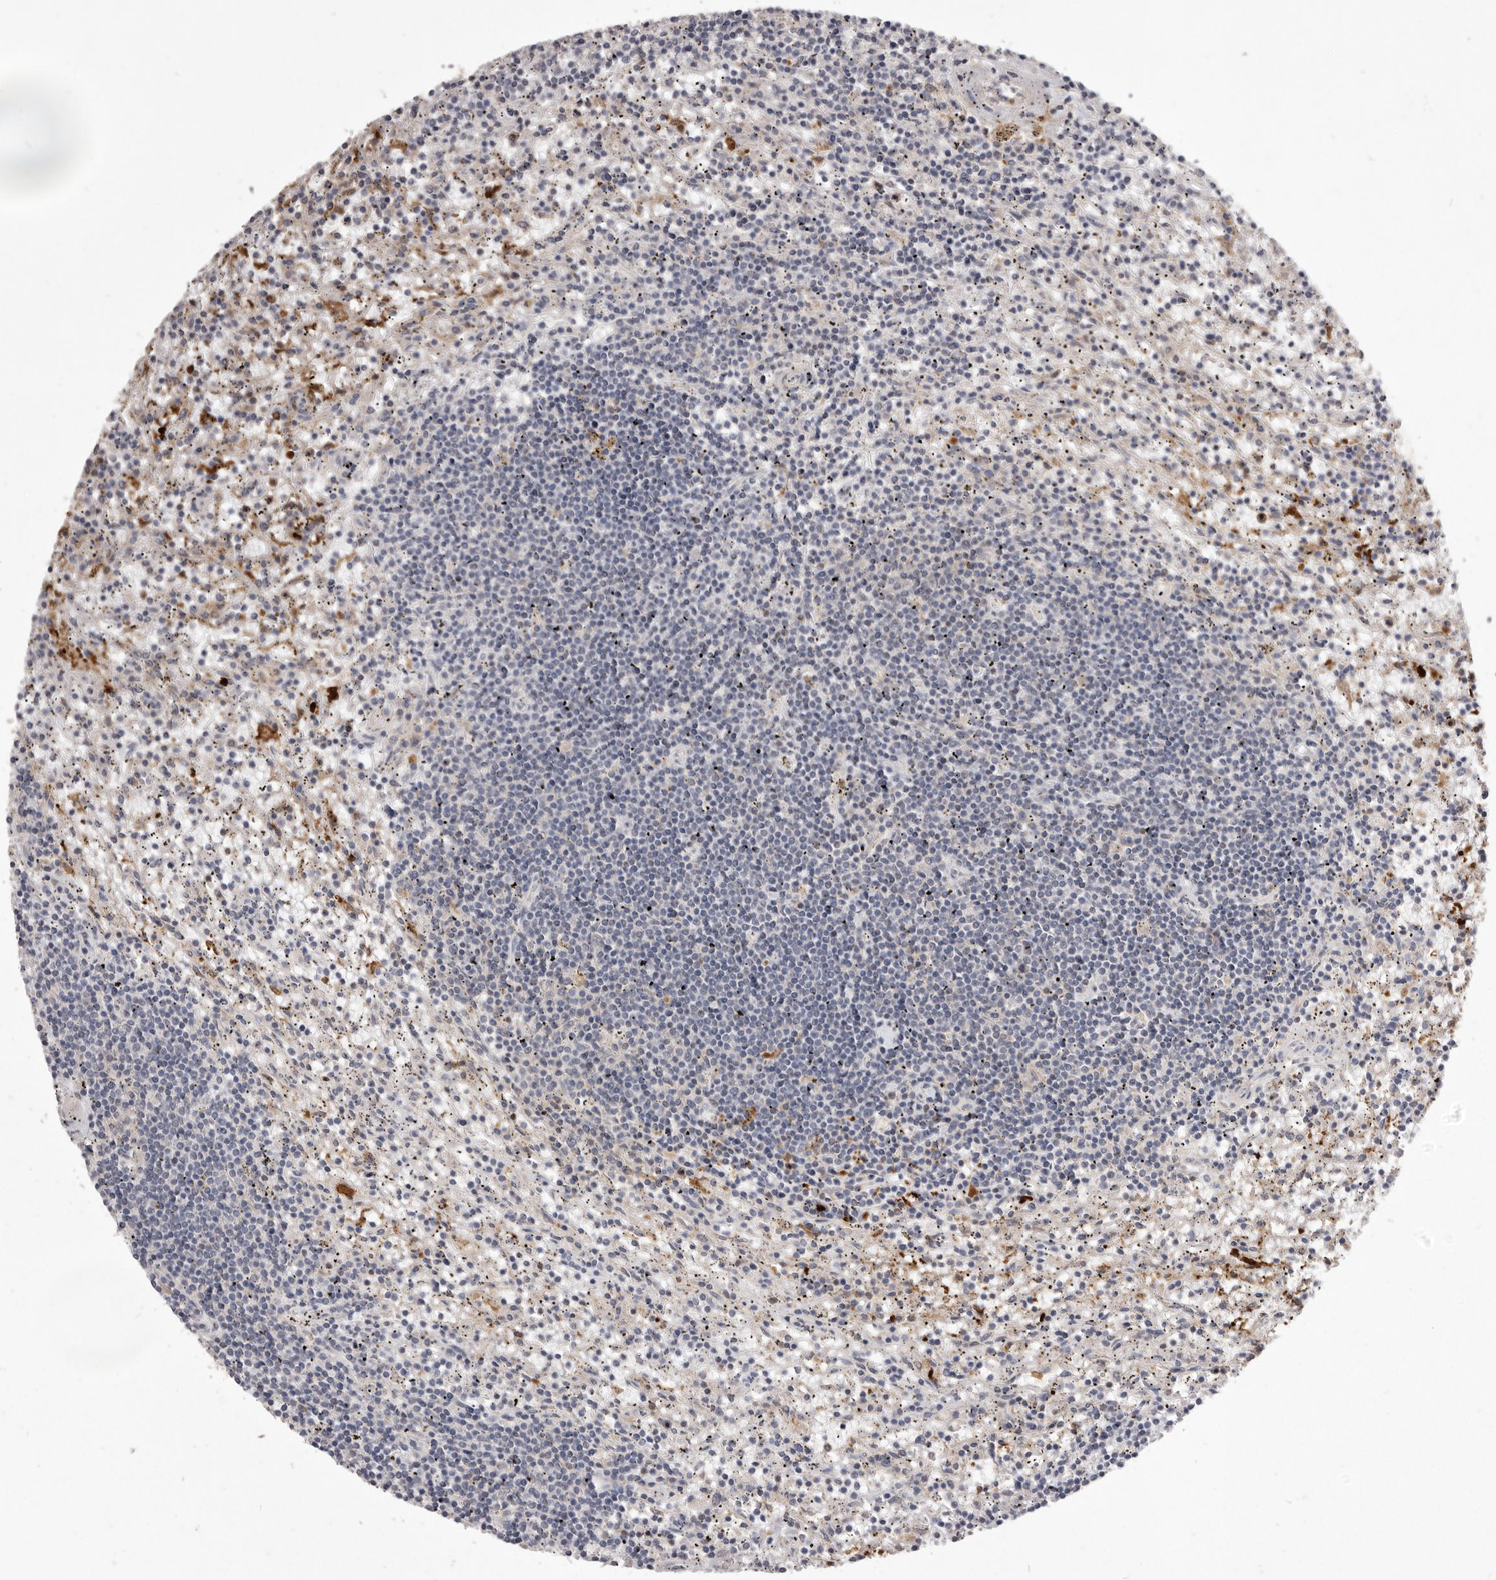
{"staining": {"intensity": "negative", "quantity": "none", "location": "none"}, "tissue": "lymphoma", "cell_type": "Tumor cells", "image_type": "cancer", "snomed": [{"axis": "morphology", "description": "Malignant lymphoma, non-Hodgkin's type, Low grade"}, {"axis": "topography", "description": "Spleen"}], "caption": "The immunohistochemistry micrograph has no significant positivity in tumor cells of lymphoma tissue. (DAB immunohistochemistry (IHC) visualized using brightfield microscopy, high magnification).", "gene": "VPS45", "patient": {"sex": "male", "age": 76}}